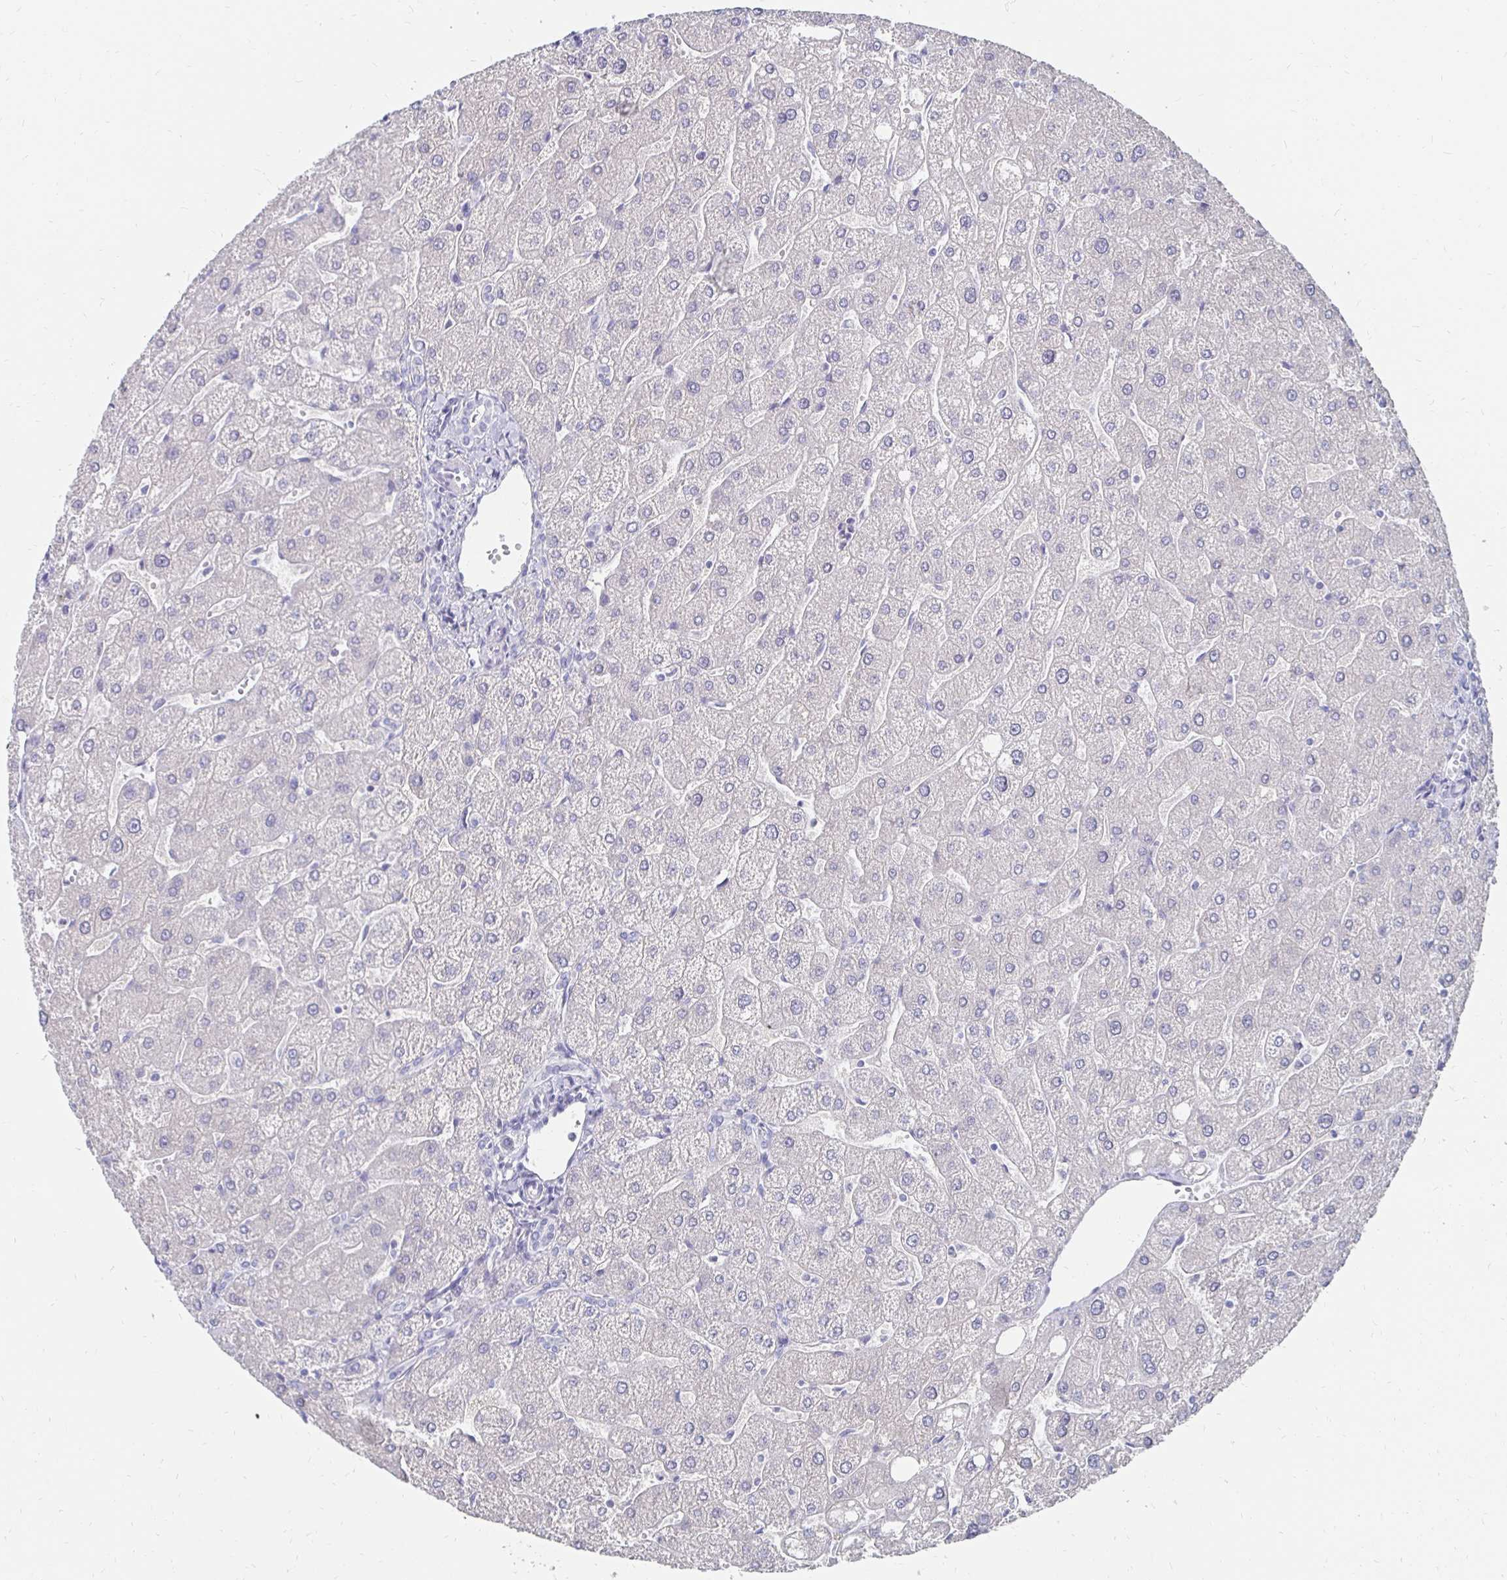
{"staining": {"intensity": "negative", "quantity": "none", "location": "none"}, "tissue": "liver", "cell_type": "Cholangiocytes", "image_type": "normal", "snomed": [{"axis": "morphology", "description": "Normal tissue, NOS"}, {"axis": "topography", "description": "Liver"}], "caption": "DAB immunohistochemical staining of normal liver exhibits no significant positivity in cholangiocytes.", "gene": "SYCP3", "patient": {"sex": "male", "age": 67}}